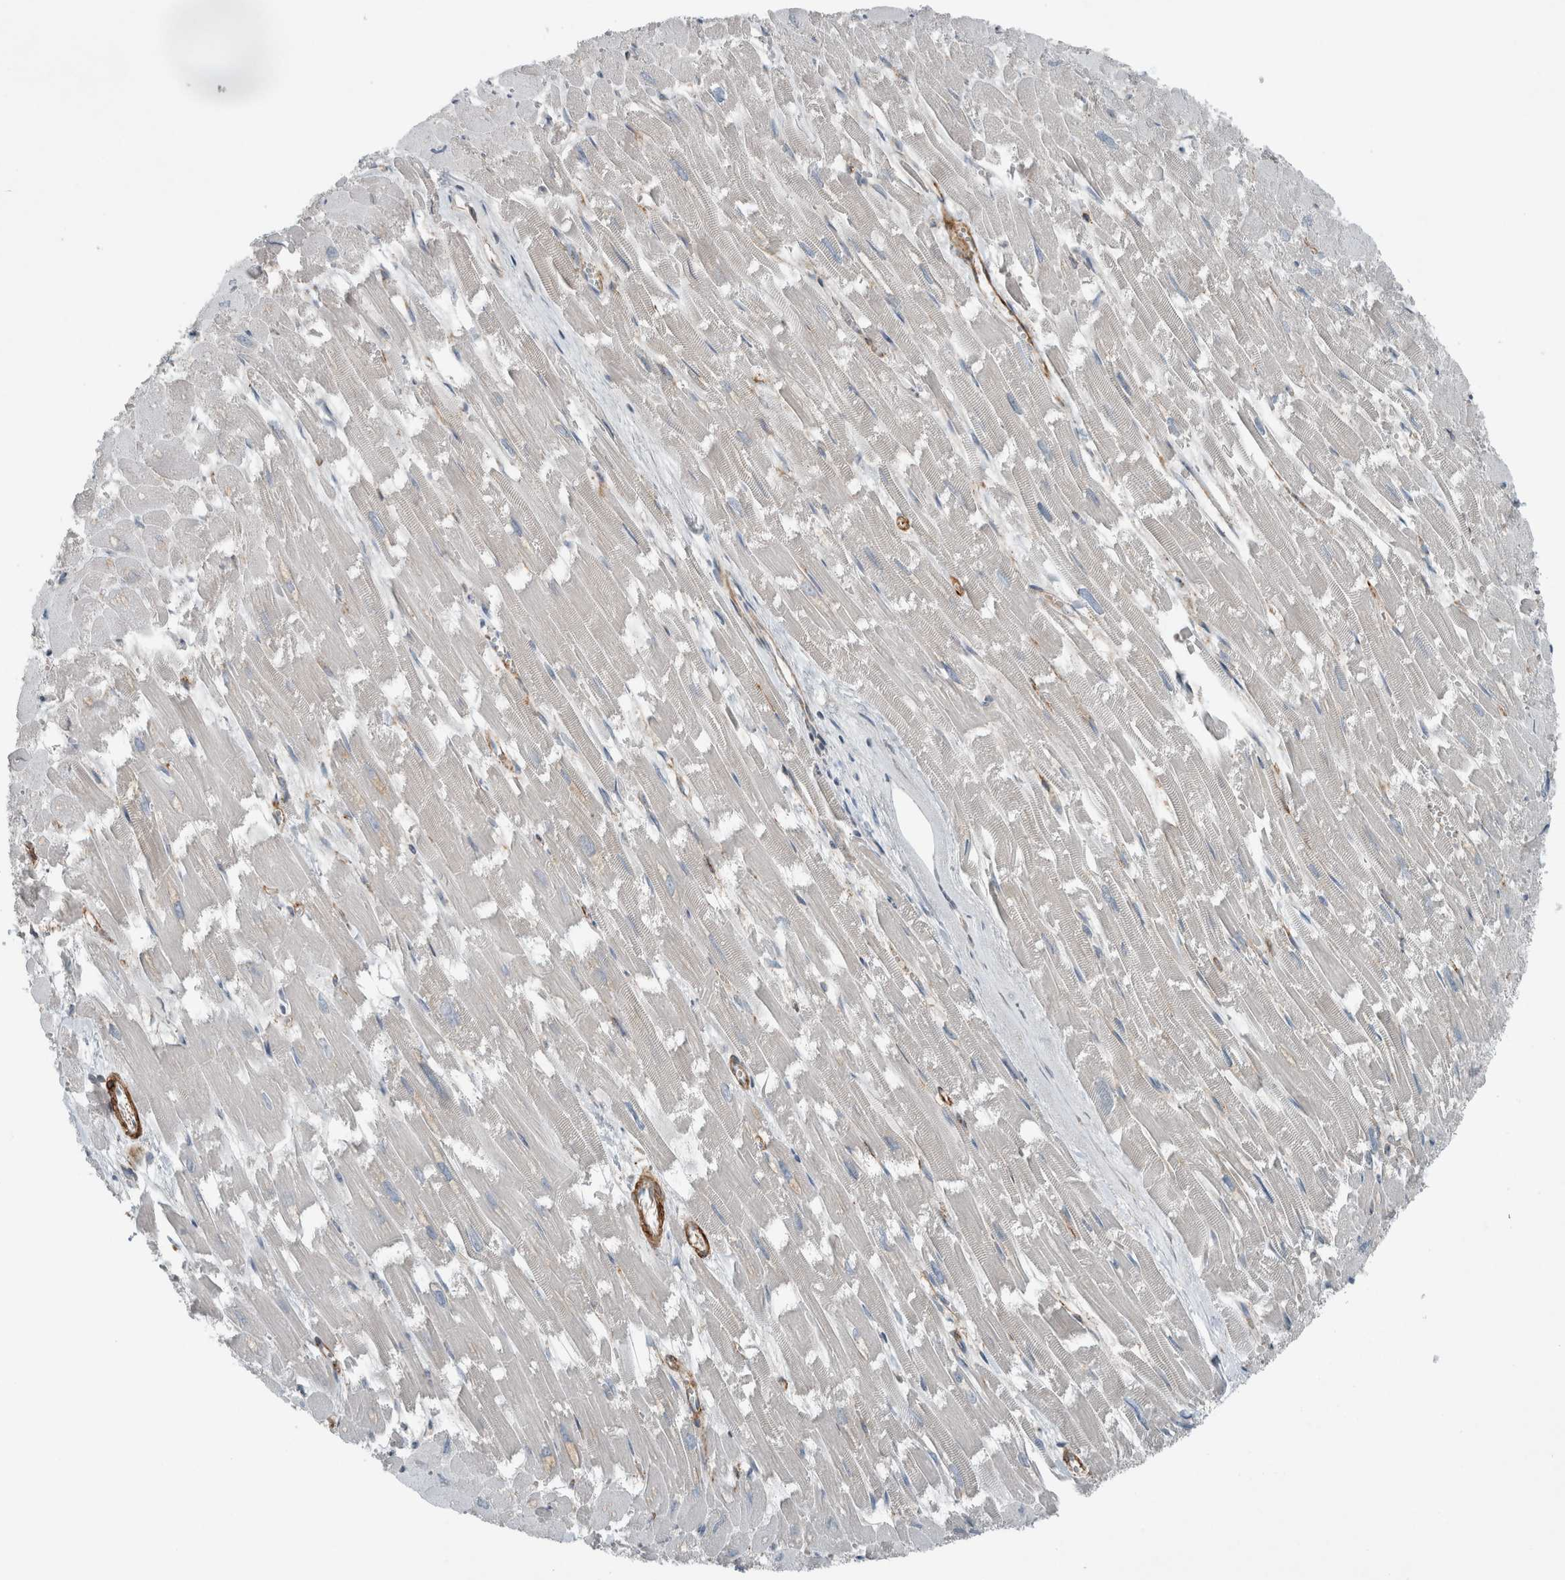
{"staining": {"intensity": "negative", "quantity": "none", "location": "none"}, "tissue": "heart muscle", "cell_type": "Cardiomyocytes", "image_type": "normal", "snomed": [{"axis": "morphology", "description": "Normal tissue, NOS"}, {"axis": "topography", "description": "Heart"}], "caption": "Immunohistochemistry (IHC) micrograph of normal heart muscle: human heart muscle stained with DAB shows no significant protein staining in cardiomyocytes.", "gene": "JADE2", "patient": {"sex": "male", "age": 54}}